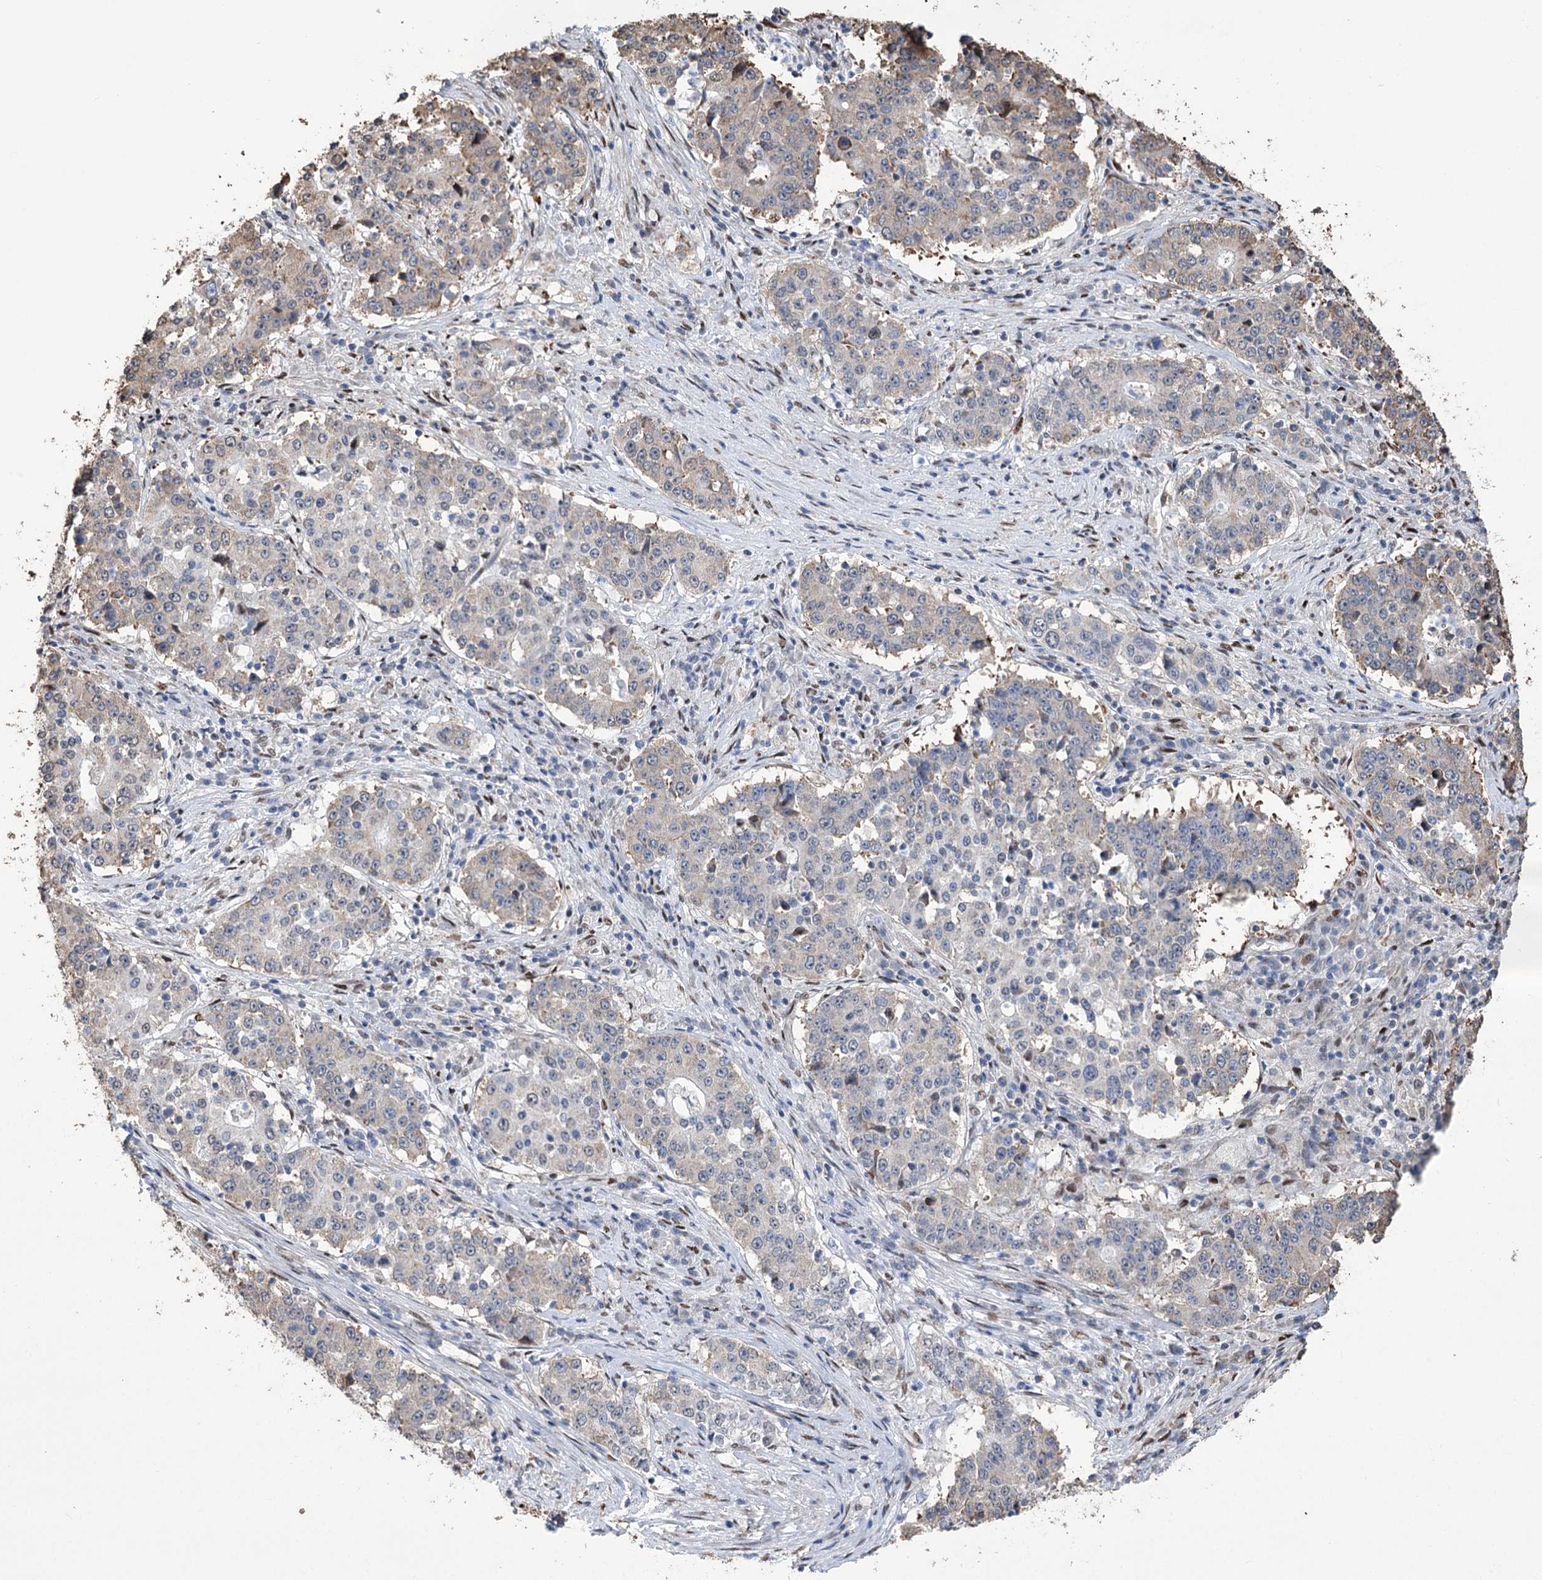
{"staining": {"intensity": "weak", "quantity": "<25%", "location": "cytoplasmic/membranous"}, "tissue": "stomach cancer", "cell_type": "Tumor cells", "image_type": "cancer", "snomed": [{"axis": "morphology", "description": "Adenocarcinoma, NOS"}, {"axis": "topography", "description": "Stomach"}], "caption": "DAB immunohistochemical staining of stomach adenocarcinoma shows no significant staining in tumor cells.", "gene": "NFU1", "patient": {"sex": "male", "age": 59}}